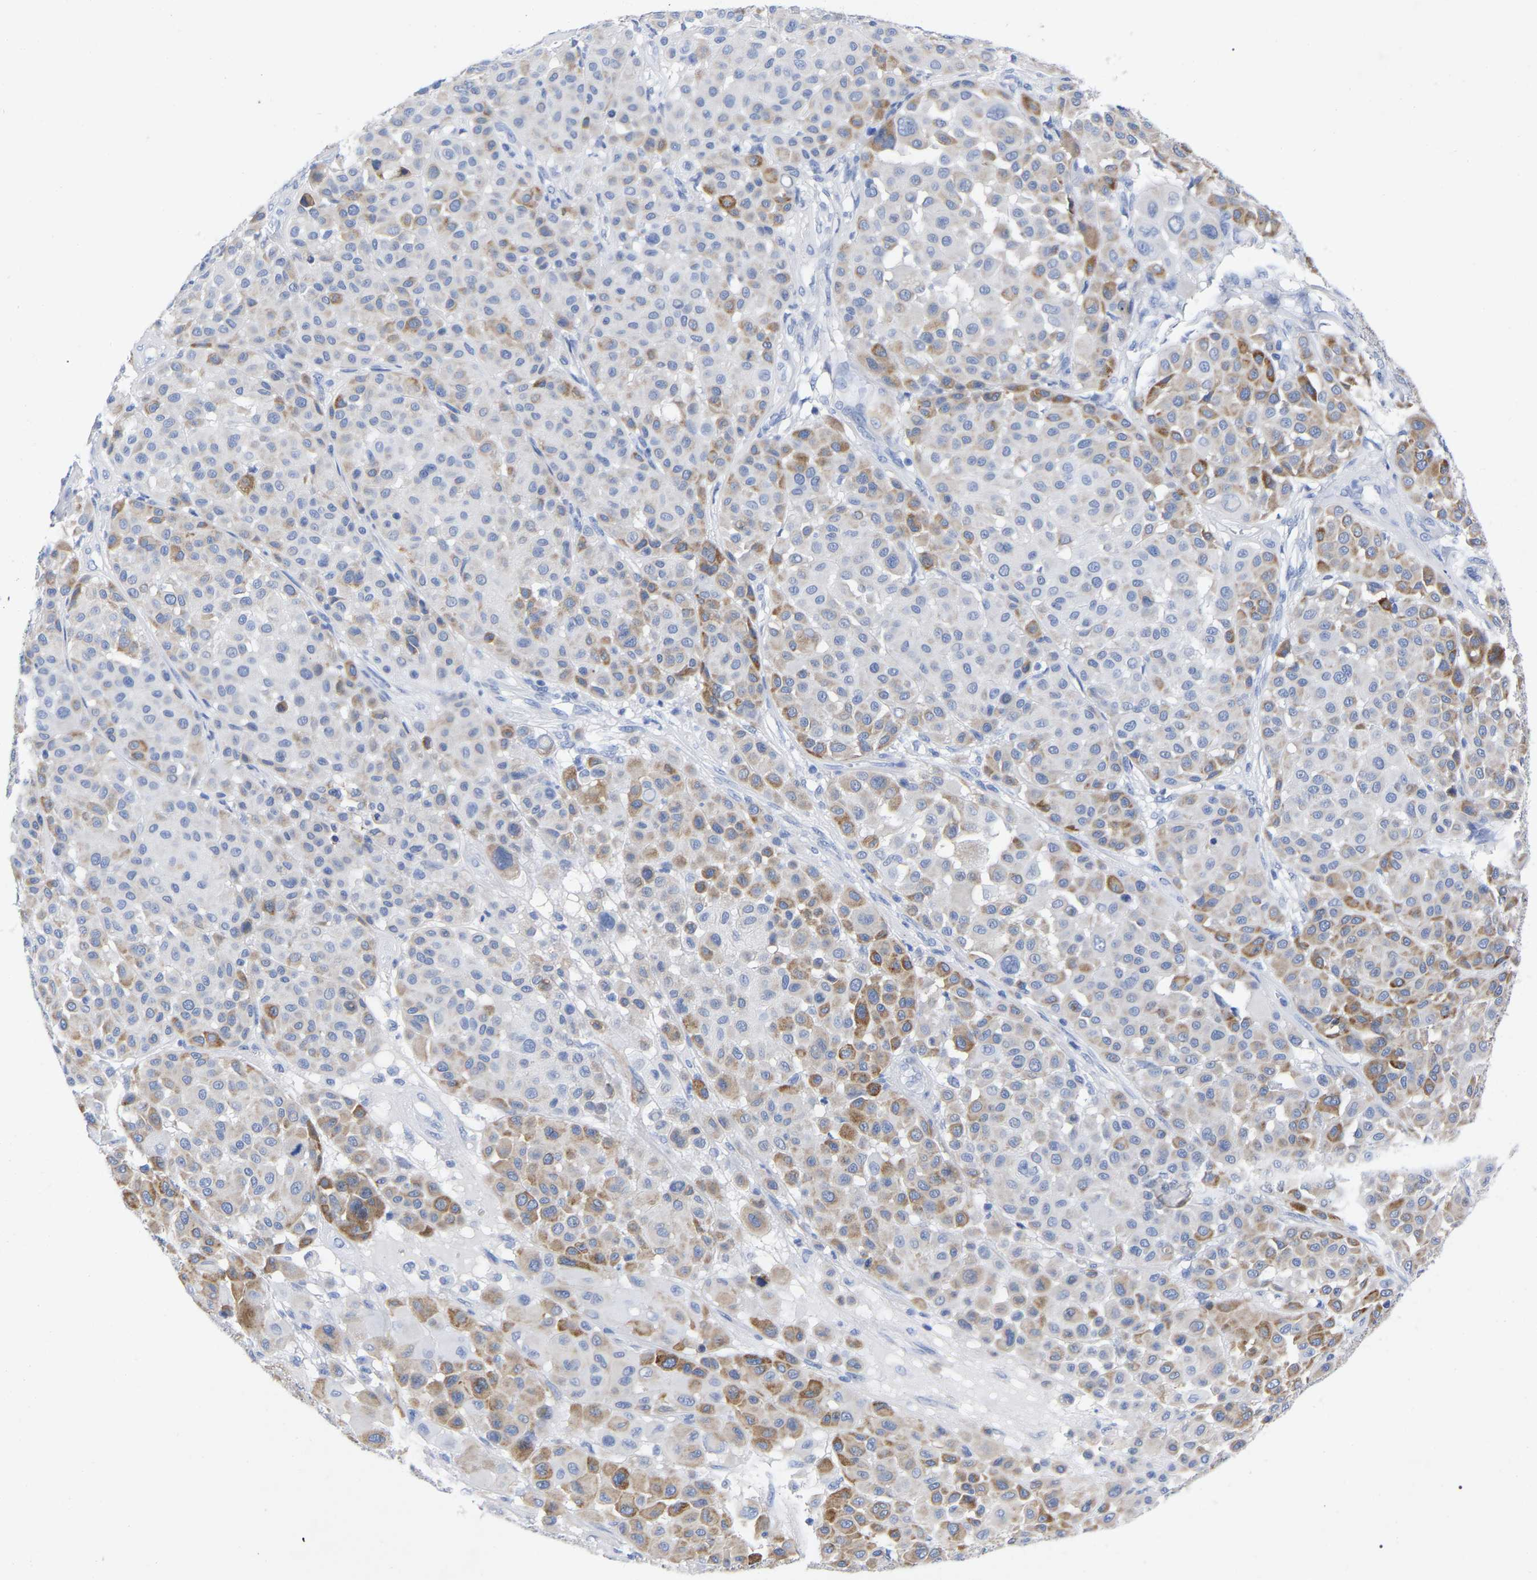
{"staining": {"intensity": "moderate", "quantity": "25%-75%", "location": "cytoplasmic/membranous"}, "tissue": "melanoma", "cell_type": "Tumor cells", "image_type": "cancer", "snomed": [{"axis": "morphology", "description": "Malignant melanoma, Metastatic site"}, {"axis": "topography", "description": "Soft tissue"}], "caption": "High-magnification brightfield microscopy of malignant melanoma (metastatic site) stained with DAB (brown) and counterstained with hematoxylin (blue). tumor cells exhibit moderate cytoplasmic/membranous expression is seen in about25%-75% of cells.", "gene": "HAPLN1", "patient": {"sex": "male", "age": 41}}